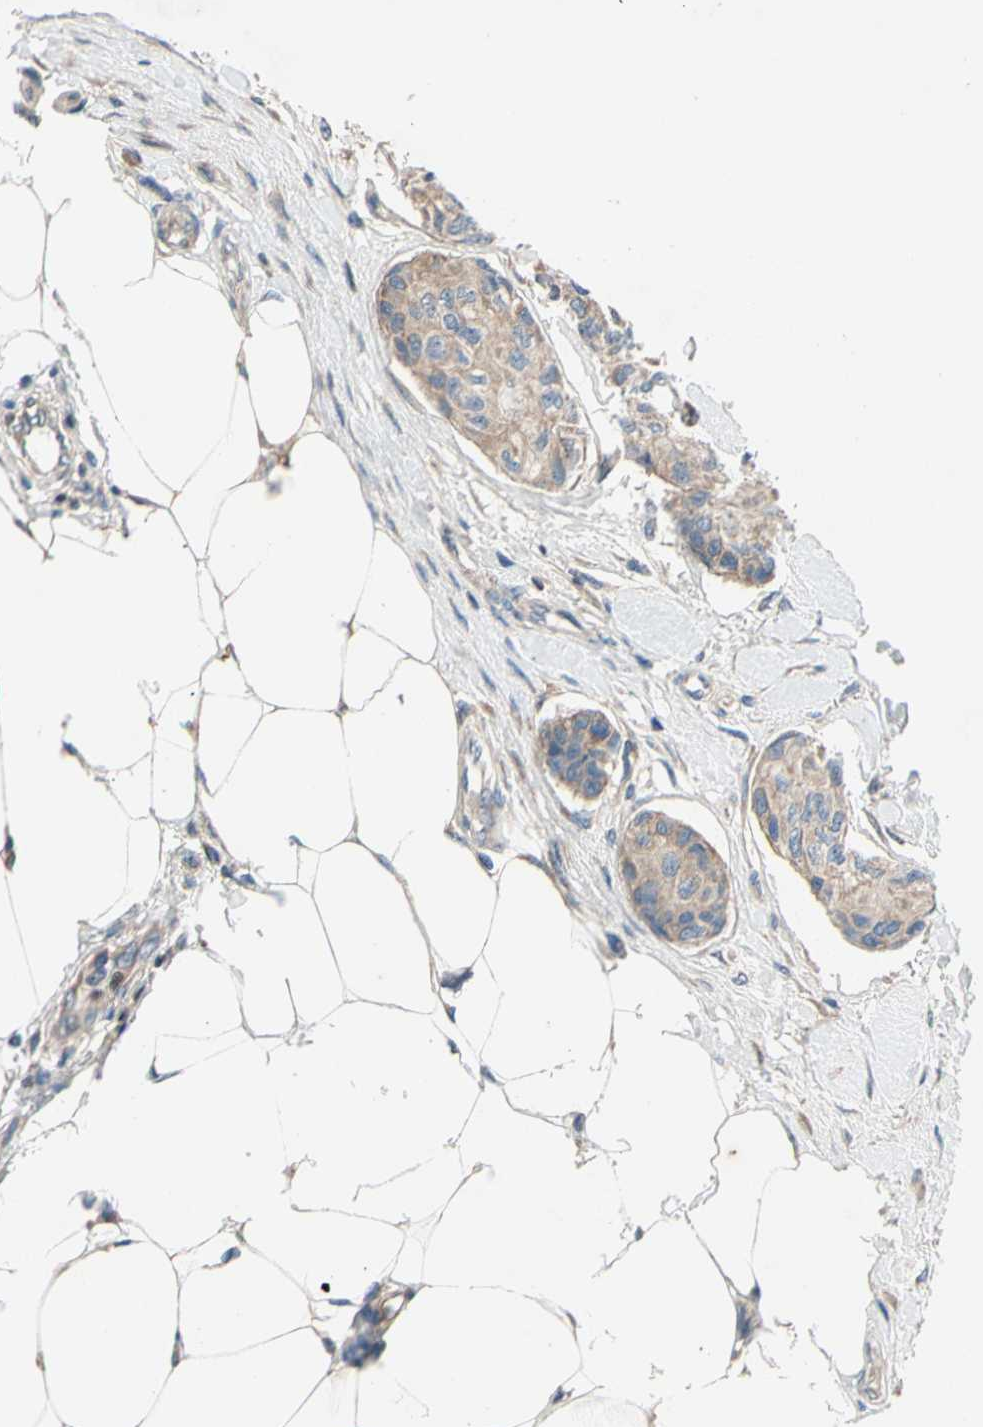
{"staining": {"intensity": "weak", "quantity": ">75%", "location": "cytoplasmic/membranous"}, "tissue": "breast cancer", "cell_type": "Tumor cells", "image_type": "cancer", "snomed": [{"axis": "morphology", "description": "Duct carcinoma"}, {"axis": "topography", "description": "Breast"}], "caption": "Weak cytoplasmic/membranous staining is present in about >75% of tumor cells in invasive ductal carcinoma (breast).", "gene": "TBX21", "patient": {"sex": "female", "age": 80}}